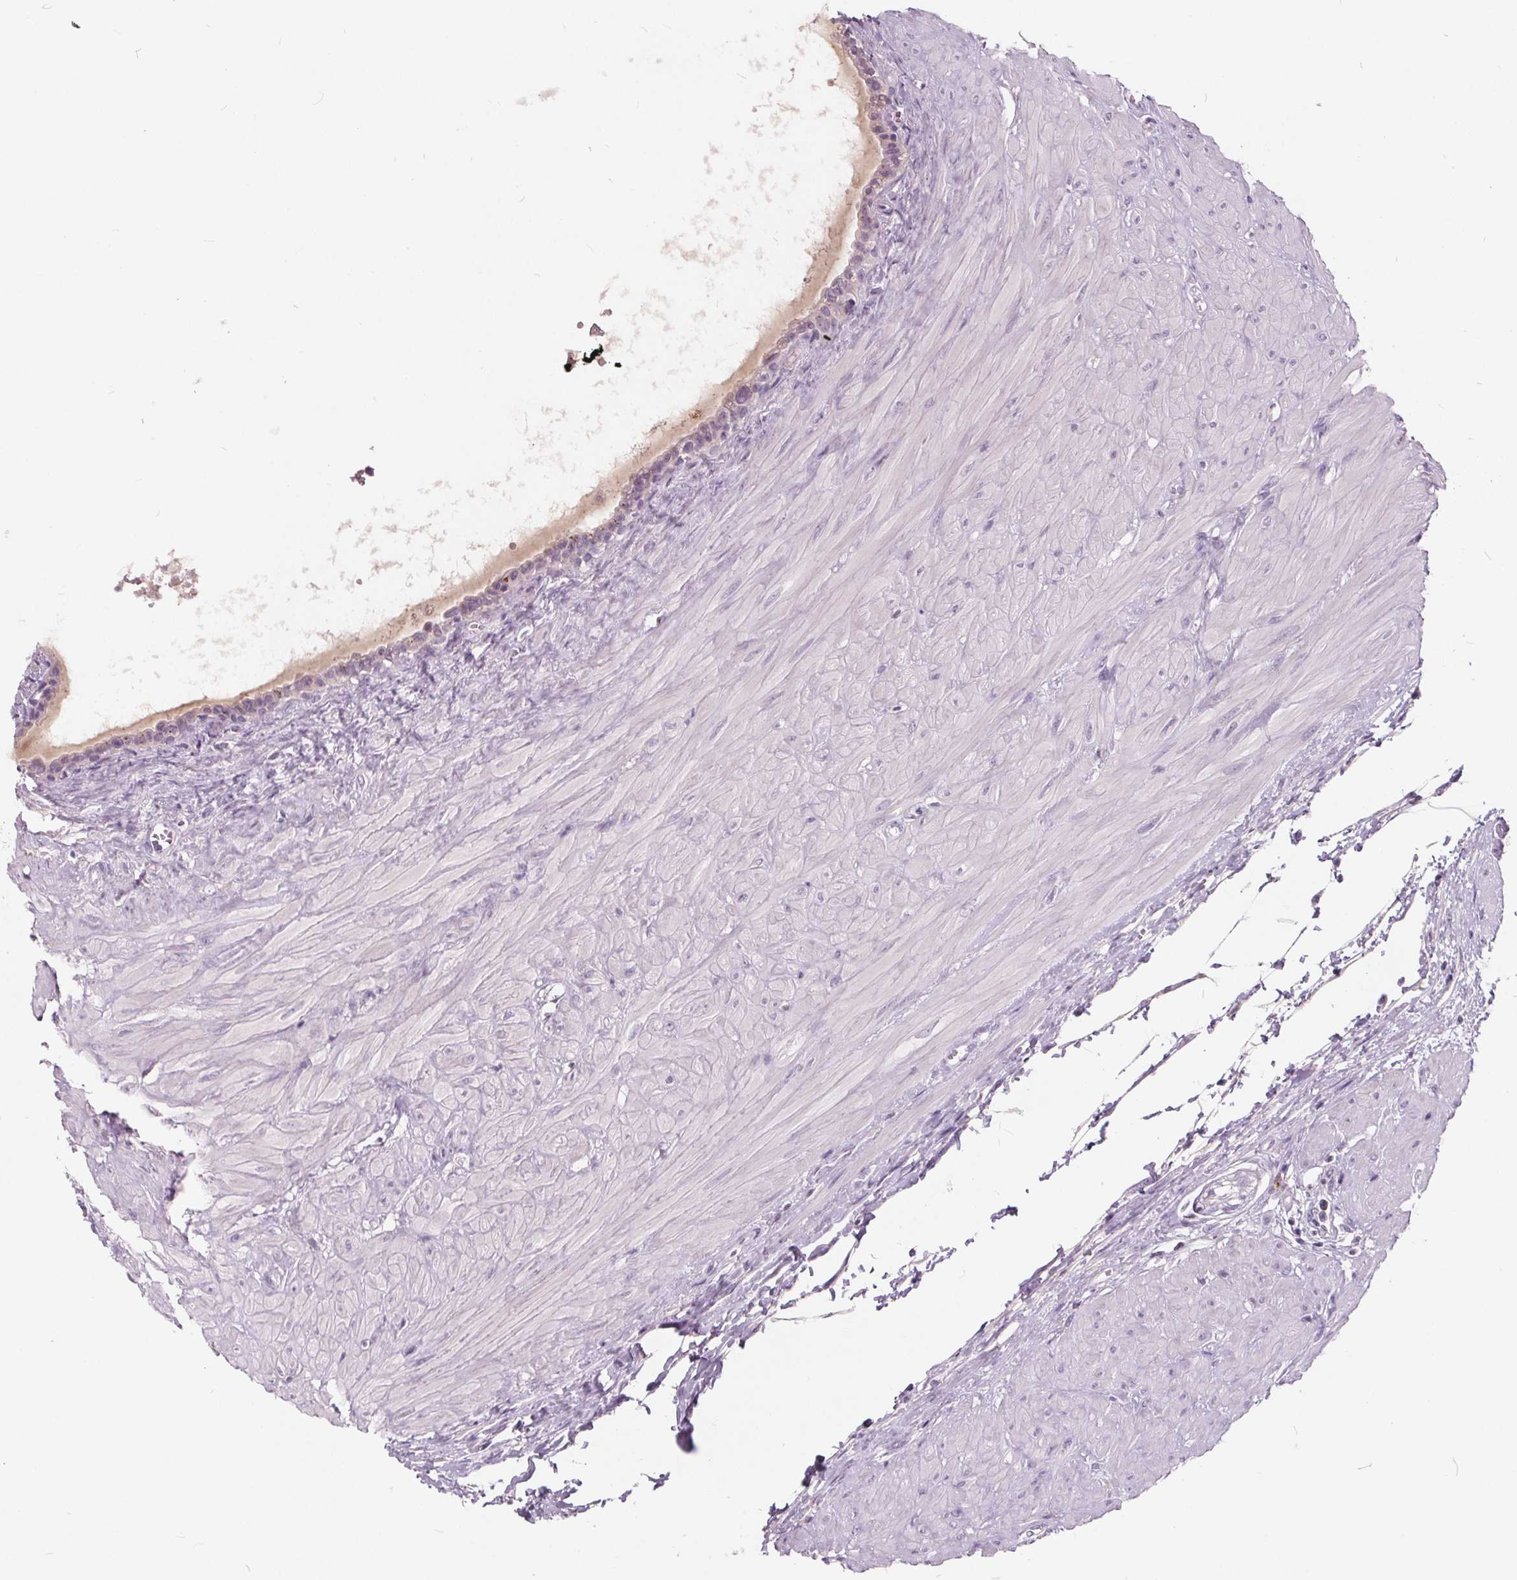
{"staining": {"intensity": "negative", "quantity": "none", "location": "none"}, "tissue": "seminal vesicle", "cell_type": "Glandular cells", "image_type": "normal", "snomed": [{"axis": "morphology", "description": "Normal tissue, NOS"}, {"axis": "topography", "description": "Seminal veicle"}], "caption": "This is an immunohistochemistry (IHC) histopathology image of normal human seminal vesicle. There is no staining in glandular cells.", "gene": "PLA2G2E", "patient": {"sex": "male", "age": 76}}